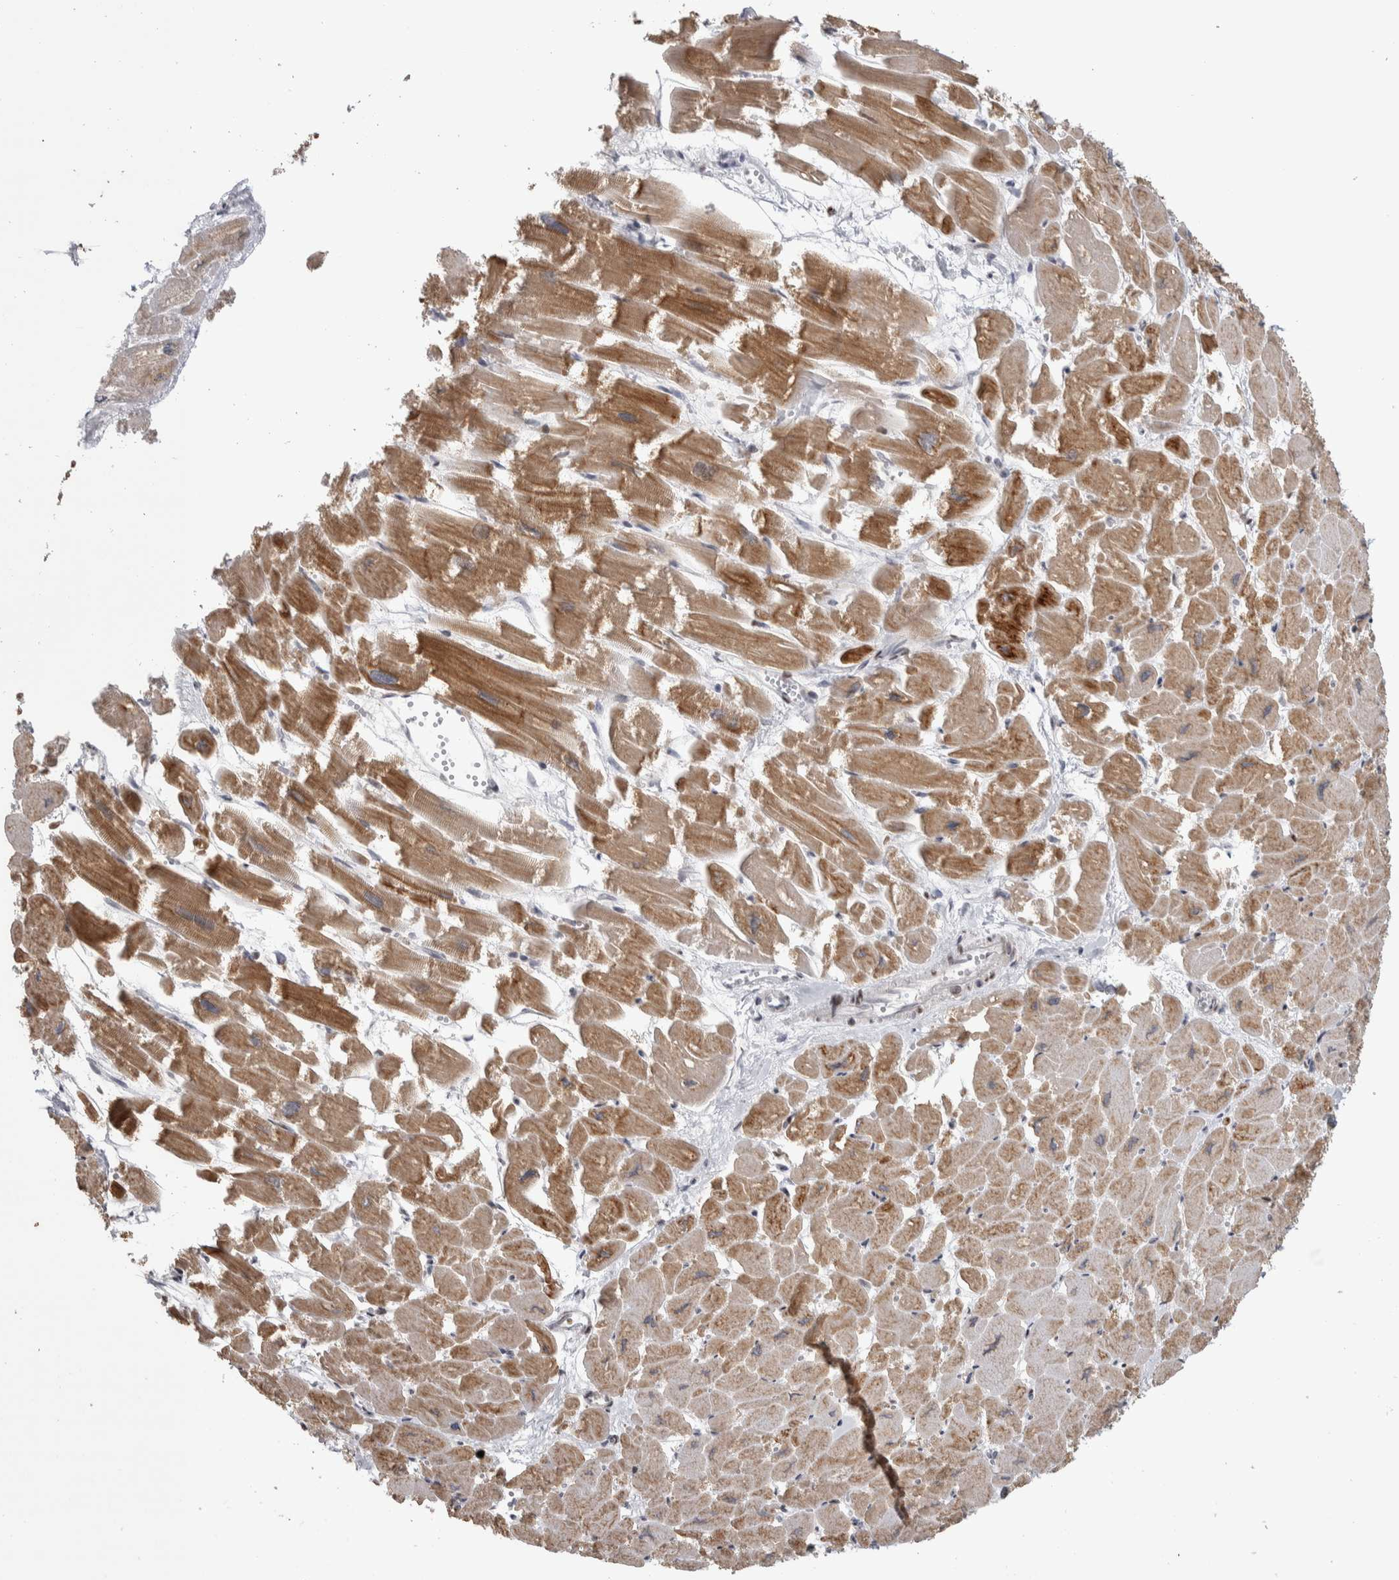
{"staining": {"intensity": "moderate", "quantity": "25%-75%", "location": "cytoplasmic/membranous"}, "tissue": "heart muscle", "cell_type": "Cardiomyocytes", "image_type": "normal", "snomed": [{"axis": "morphology", "description": "Normal tissue, NOS"}, {"axis": "topography", "description": "Heart"}], "caption": "A histopathology image showing moderate cytoplasmic/membranous expression in approximately 25%-75% of cardiomyocytes in unremarkable heart muscle, as visualized by brown immunohistochemical staining.", "gene": "HEXIM2", "patient": {"sex": "male", "age": 54}}